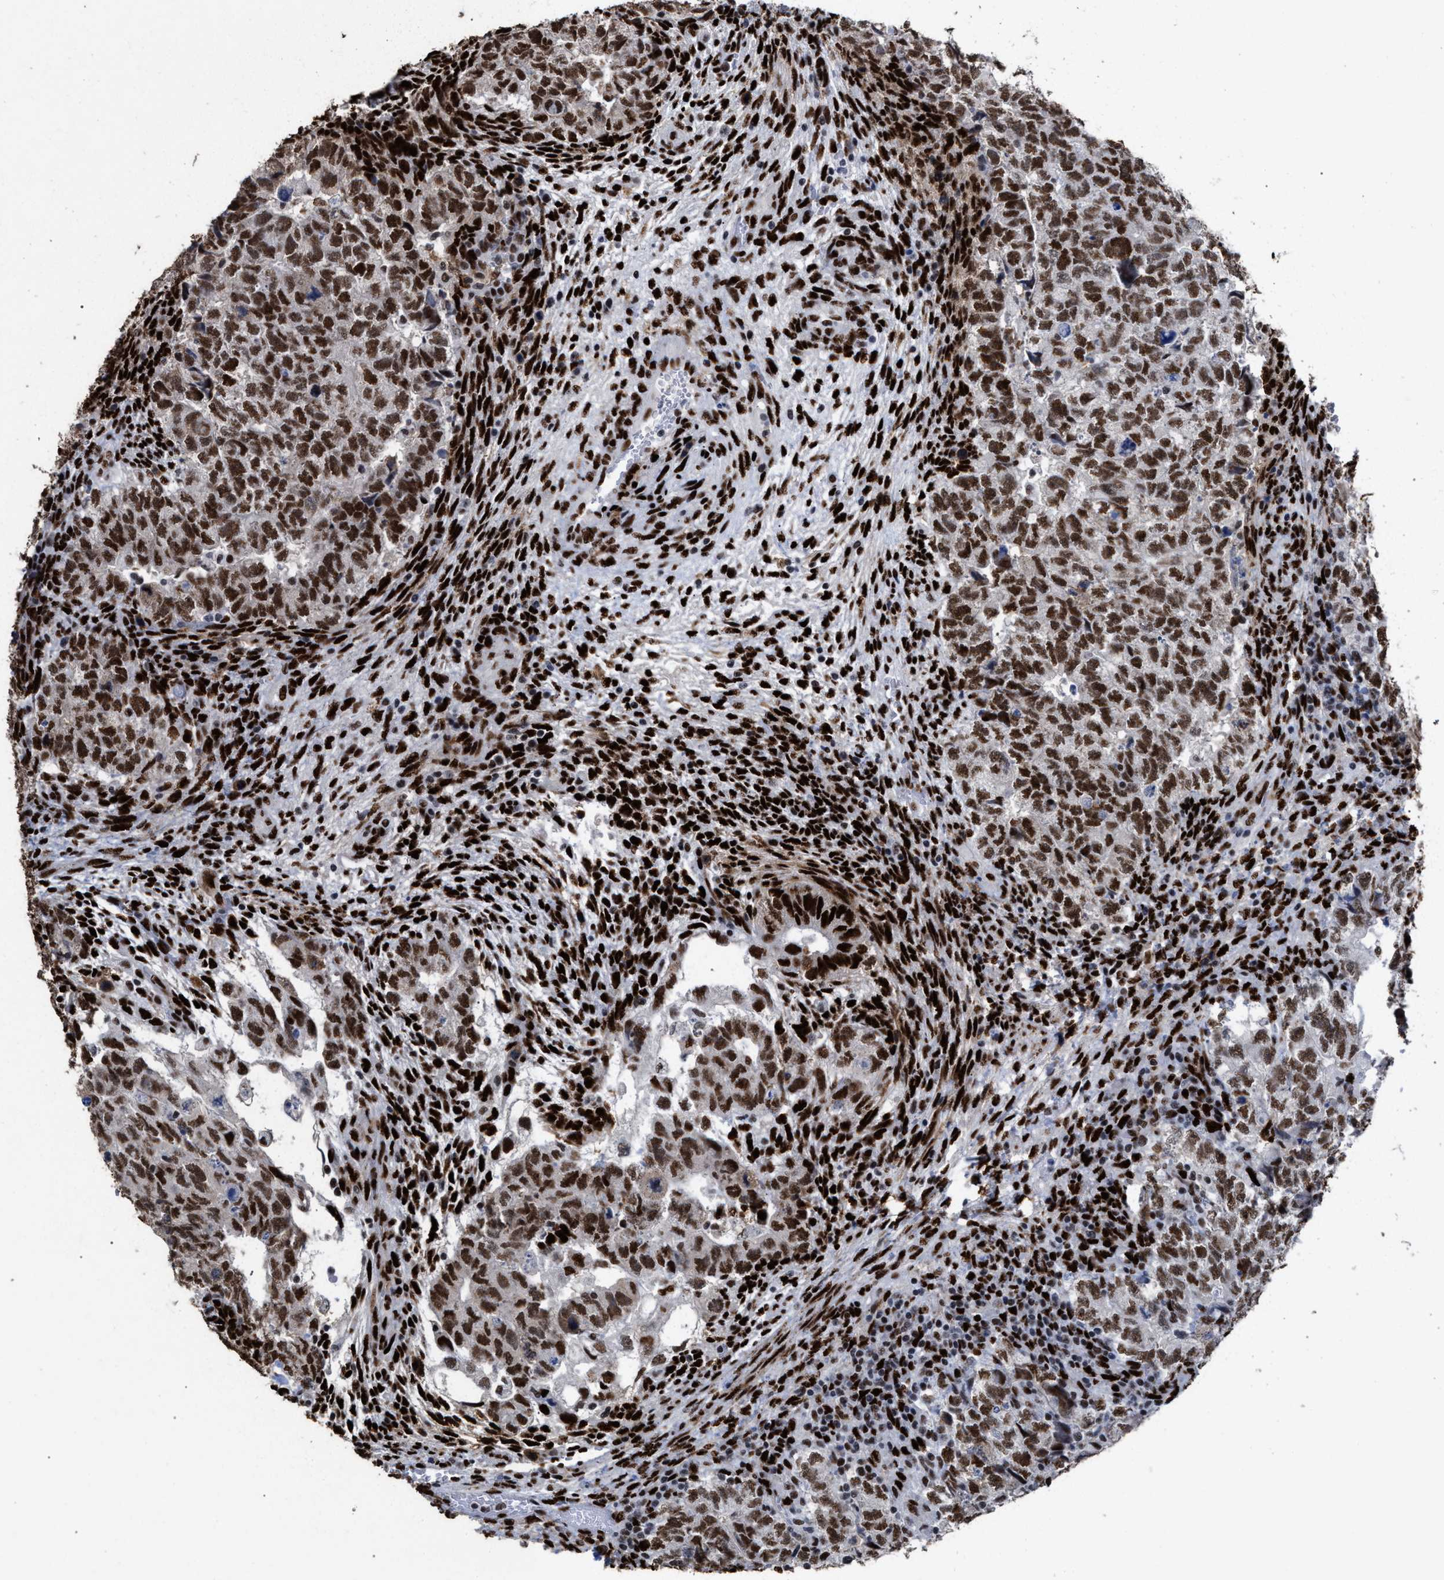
{"staining": {"intensity": "strong", "quantity": ">75%", "location": "nuclear"}, "tissue": "testis cancer", "cell_type": "Tumor cells", "image_type": "cancer", "snomed": [{"axis": "morphology", "description": "Carcinoma, Embryonal, NOS"}, {"axis": "topography", "description": "Testis"}], "caption": "Tumor cells reveal strong nuclear expression in approximately >75% of cells in testis cancer (embryonal carcinoma). The staining was performed using DAB (3,3'-diaminobenzidine) to visualize the protein expression in brown, while the nuclei were stained in blue with hematoxylin (Magnification: 20x).", "gene": "TP53BP1", "patient": {"sex": "male", "age": 36}}